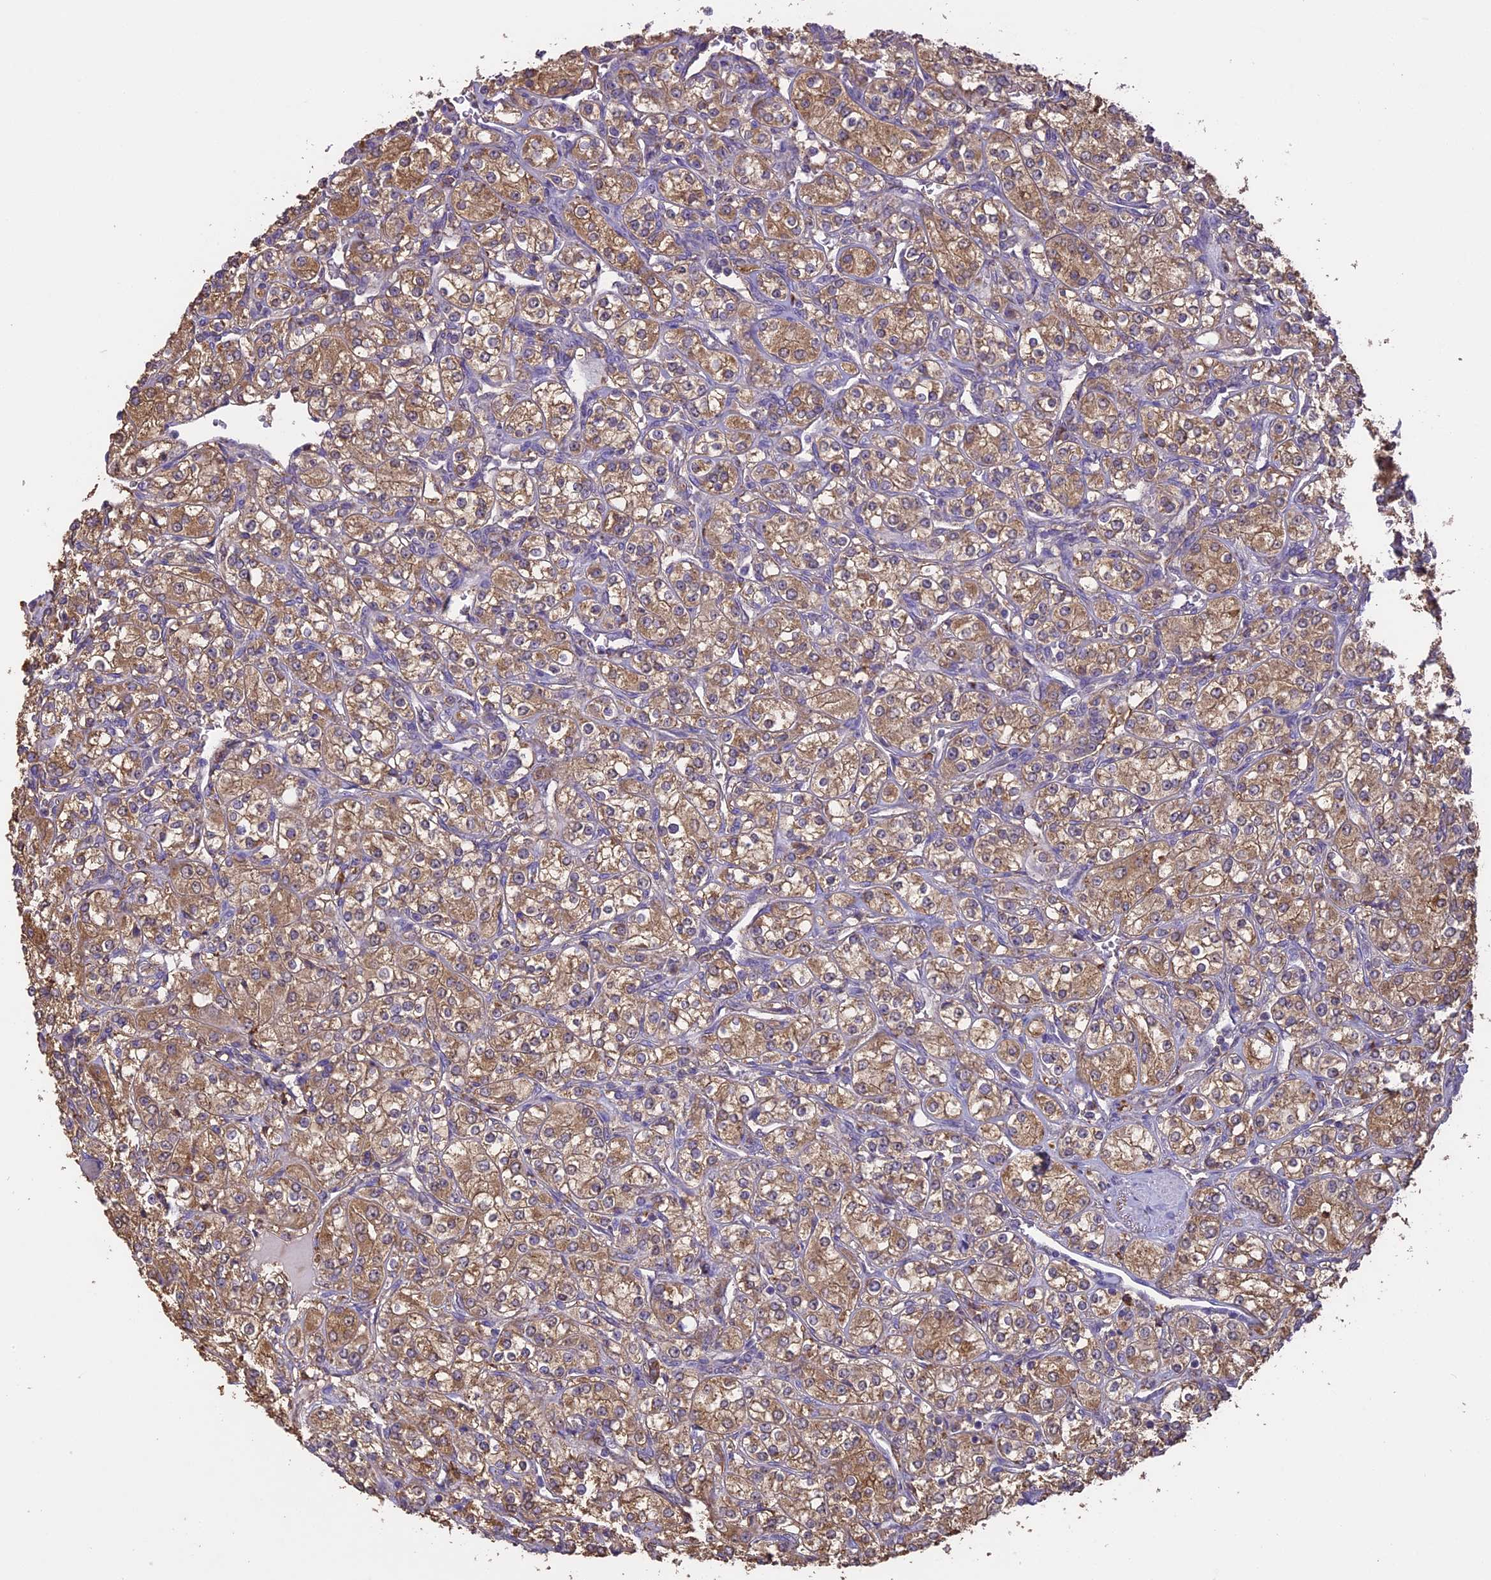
{"staining": {"intensity": "moderate", "quantity": ">75%", "location": "cytoplasmic/membranous"}, "tissue": "renal cancer", "cell_type": "Tumor cells", "image_type": "cancer", "snomed": [{"axis": "morphology", "description": "Adenocarcinoma, NOS"}, {"axis": "topography", "description": "Kidney"}], "caption": "A brown stain labels moderate cytoplasmic/membranous expression of a protein in human adenocarcinoma (renal) tumor cells. (brown staining indicates protein expression, while blue staining denotes nuclei).", "gene": "ARHGAP19", "patient": {"sex": "male", "age": 77}}